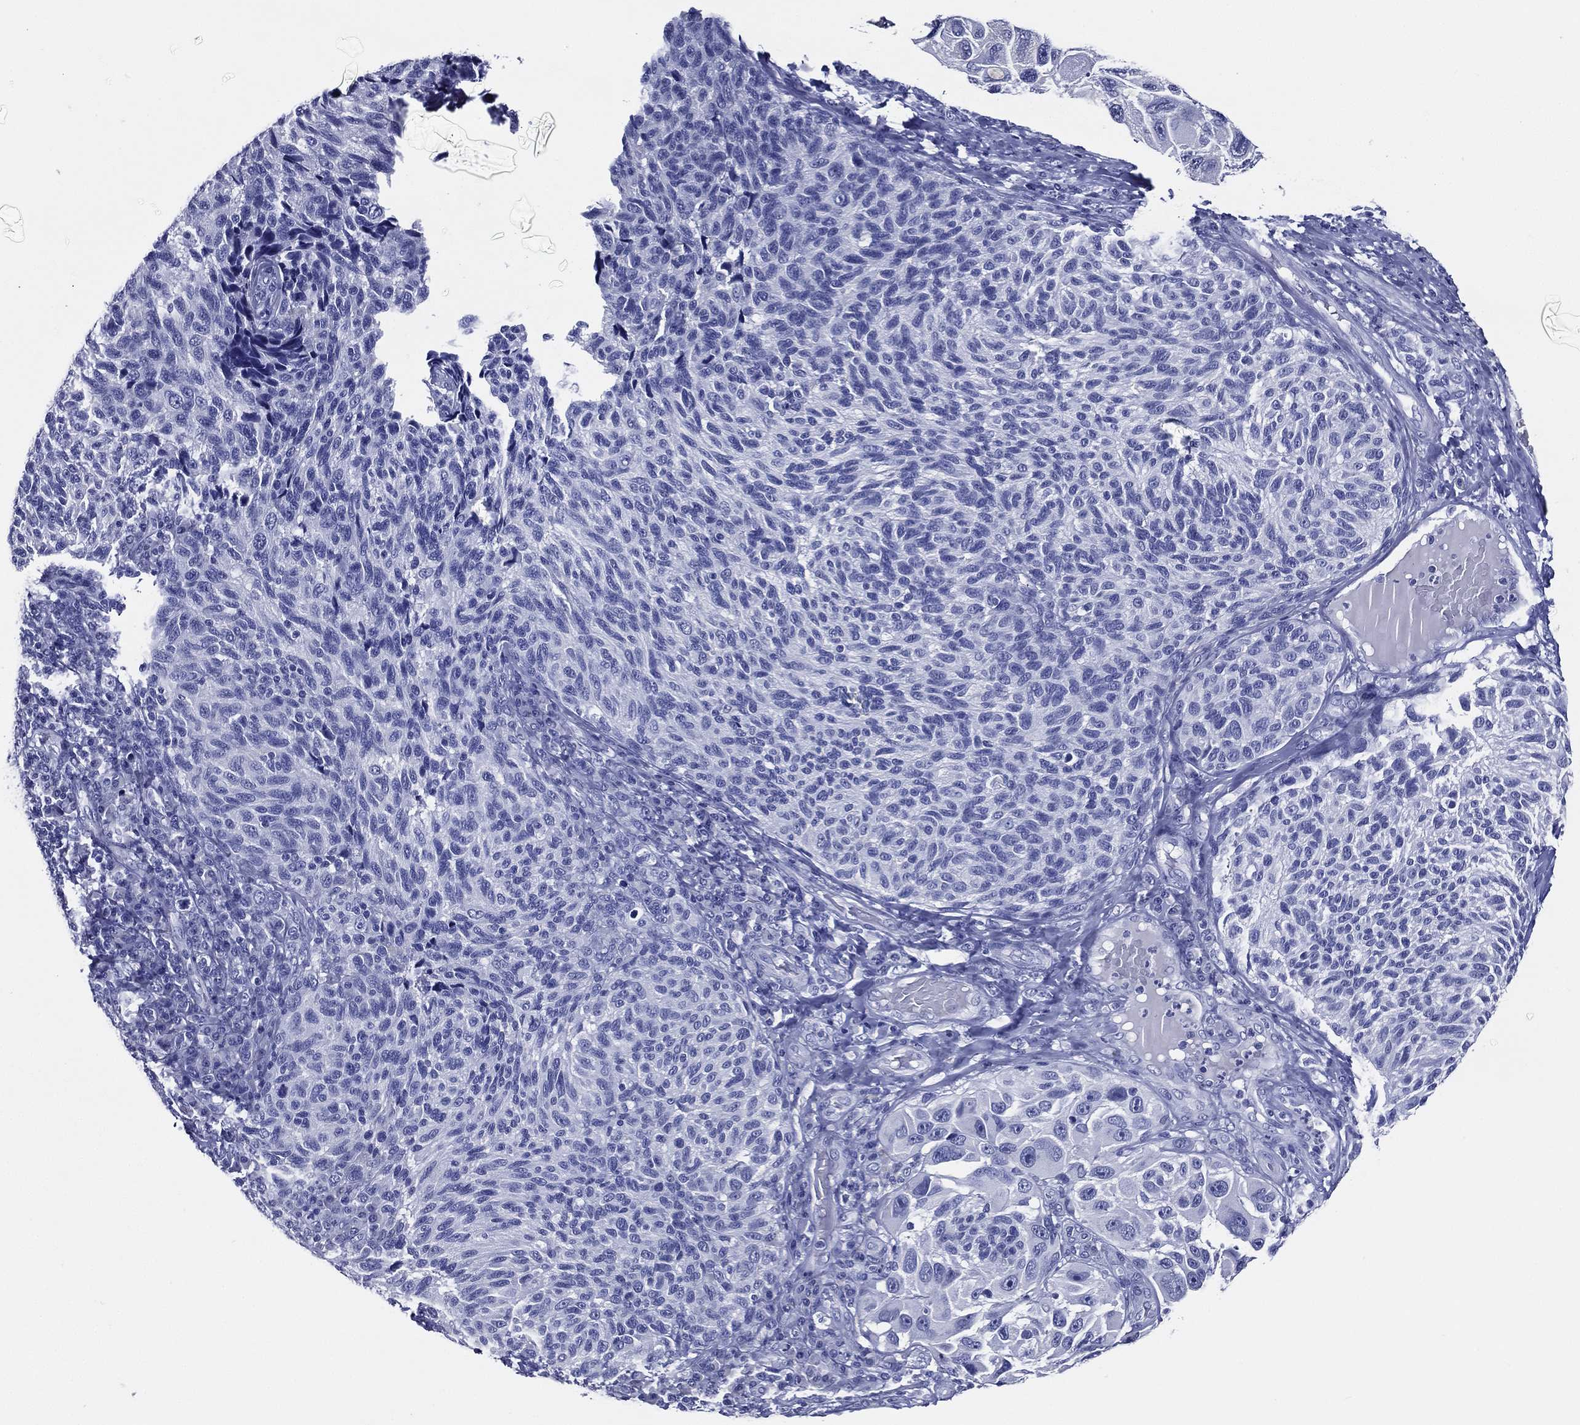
{"staining": {"intensity": "negative", "quantity": "none", "location": "none"}, "tissue": "melanoma", "cell_type": "Tumor cells", "image_type": "cancer", "snomed": [{"axis": "morphology", "description": "Malignant melanoma, NOS"}, {"axis": "topography", "description": "Skin"}], "caption": "Tumor cells are negative for protein expression in human melanoma. (DAB immunohistochemistry visualized using brightfield microscopy, high magnification).", "gene": "ACE2", "patient": {"sex": "female", "age": 73}}